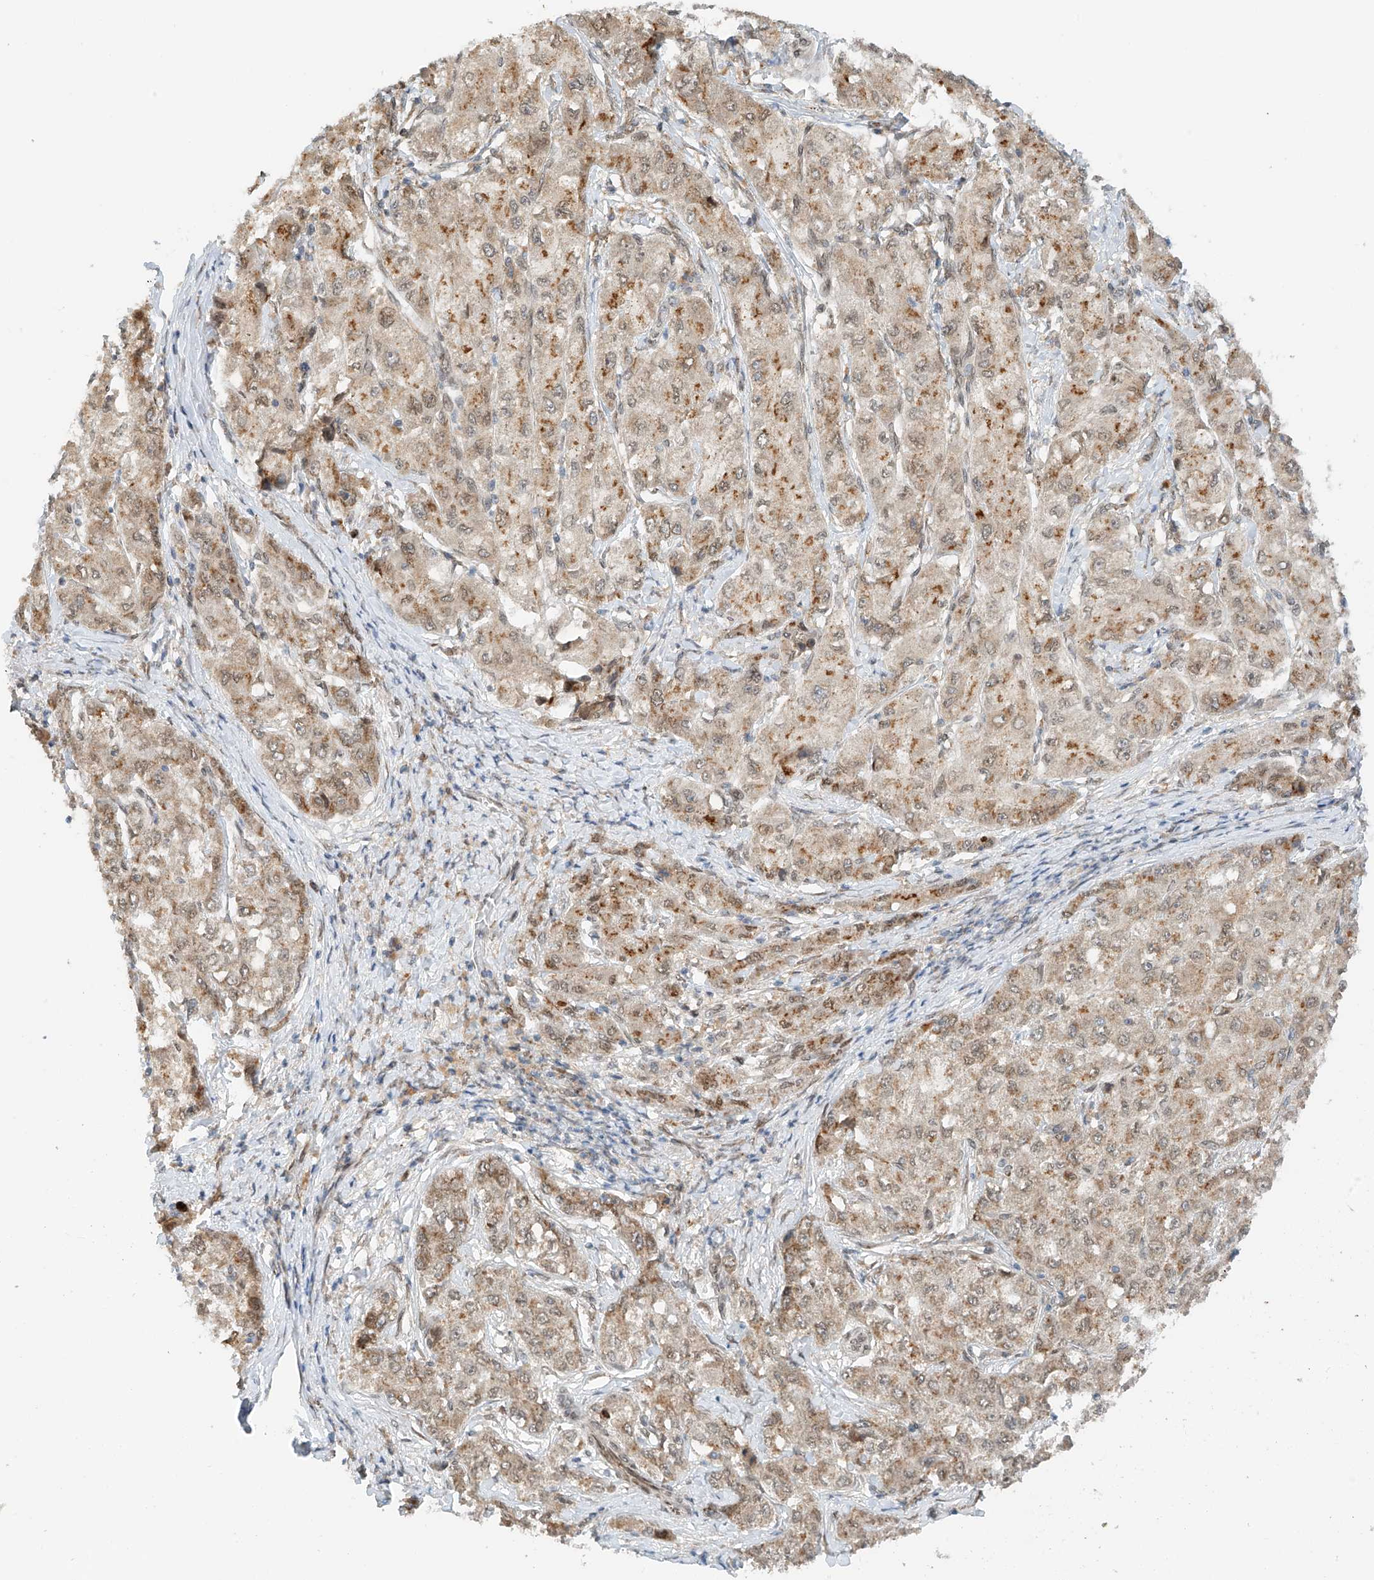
{"staining": {"intensity": "moderate", "quantity": ">75%", "location": "cytoplasmic/membranous"}, "tissue": "liver cancer", "cell_type": "Tumor cells", "image_type": "cancer", "snomed": [{"axis": "morphology", "description": "Carcinoma, Hepatocellular, NOS"}, {"axis": "topography", "description": "Liver"}], "caption": "Immunohistochemical staining of liver cancer (hepatocellular carcinoma) displays medium levels of moderate cytoplasmic/membranous protein expression in approximately >75% of tumor cells.", "gene": "STARD9", "patient": {"sex": "male", "age": 80}}